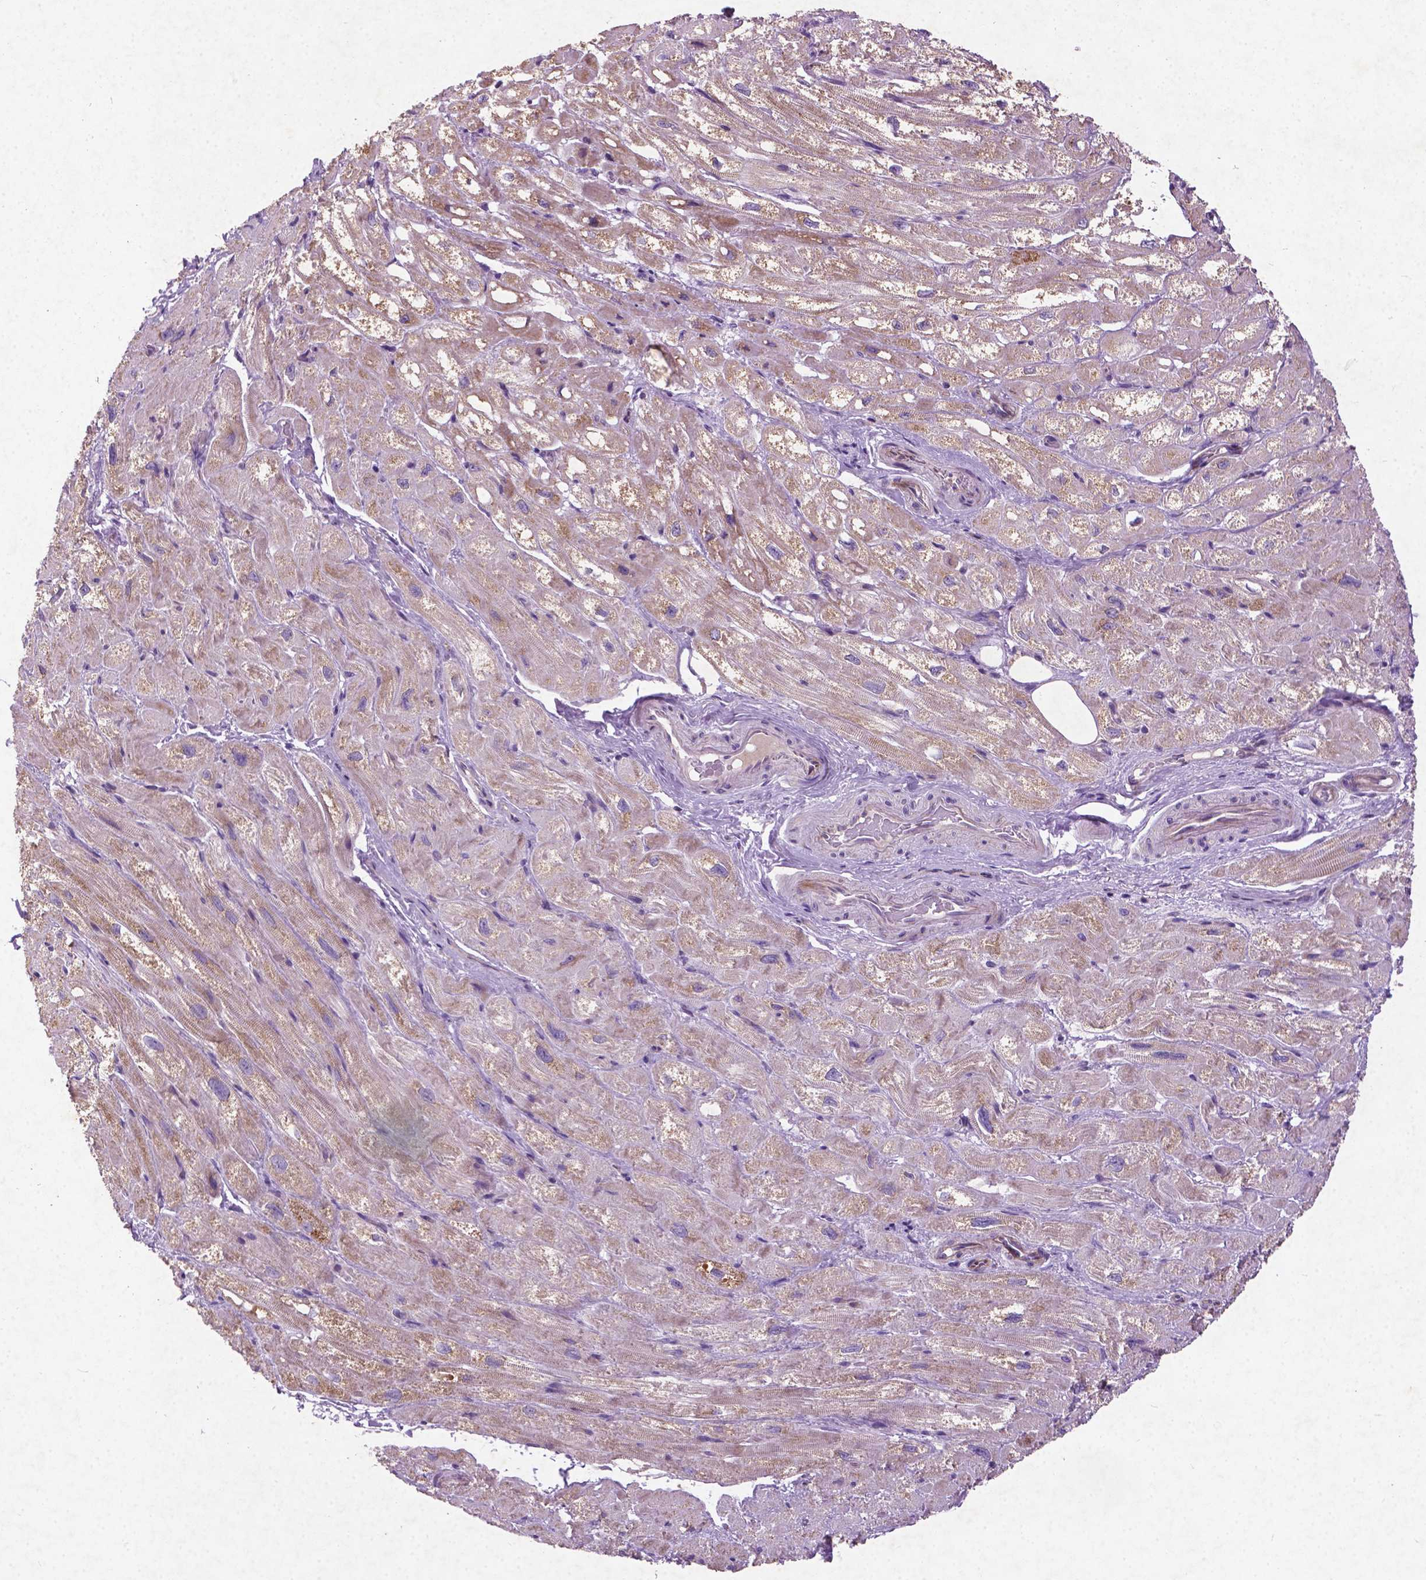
{"staining": {"intensity": "negative", "quantity": "none", "location": "none"}, "tissue": "heart muscle", "cell_type": "Cardiomyocytes", "image_type": "normal", "snomed": [{"axis": "morphology", "description": "Normal tissue, NOS"}, {"axis": "topography", "description": "Heart"}], "caption": "This is a image of immunohistochemistry staining of normal heart muscle, which shows no expression in cardiomyocytes. The staining is performed using DAB (3,3'-diaminobenzidine) brown chromogen with nuclei counter-stained in using hematoxylin.", "gene": "ATG4D", "patient": {"sex": "female", "age": 69}}